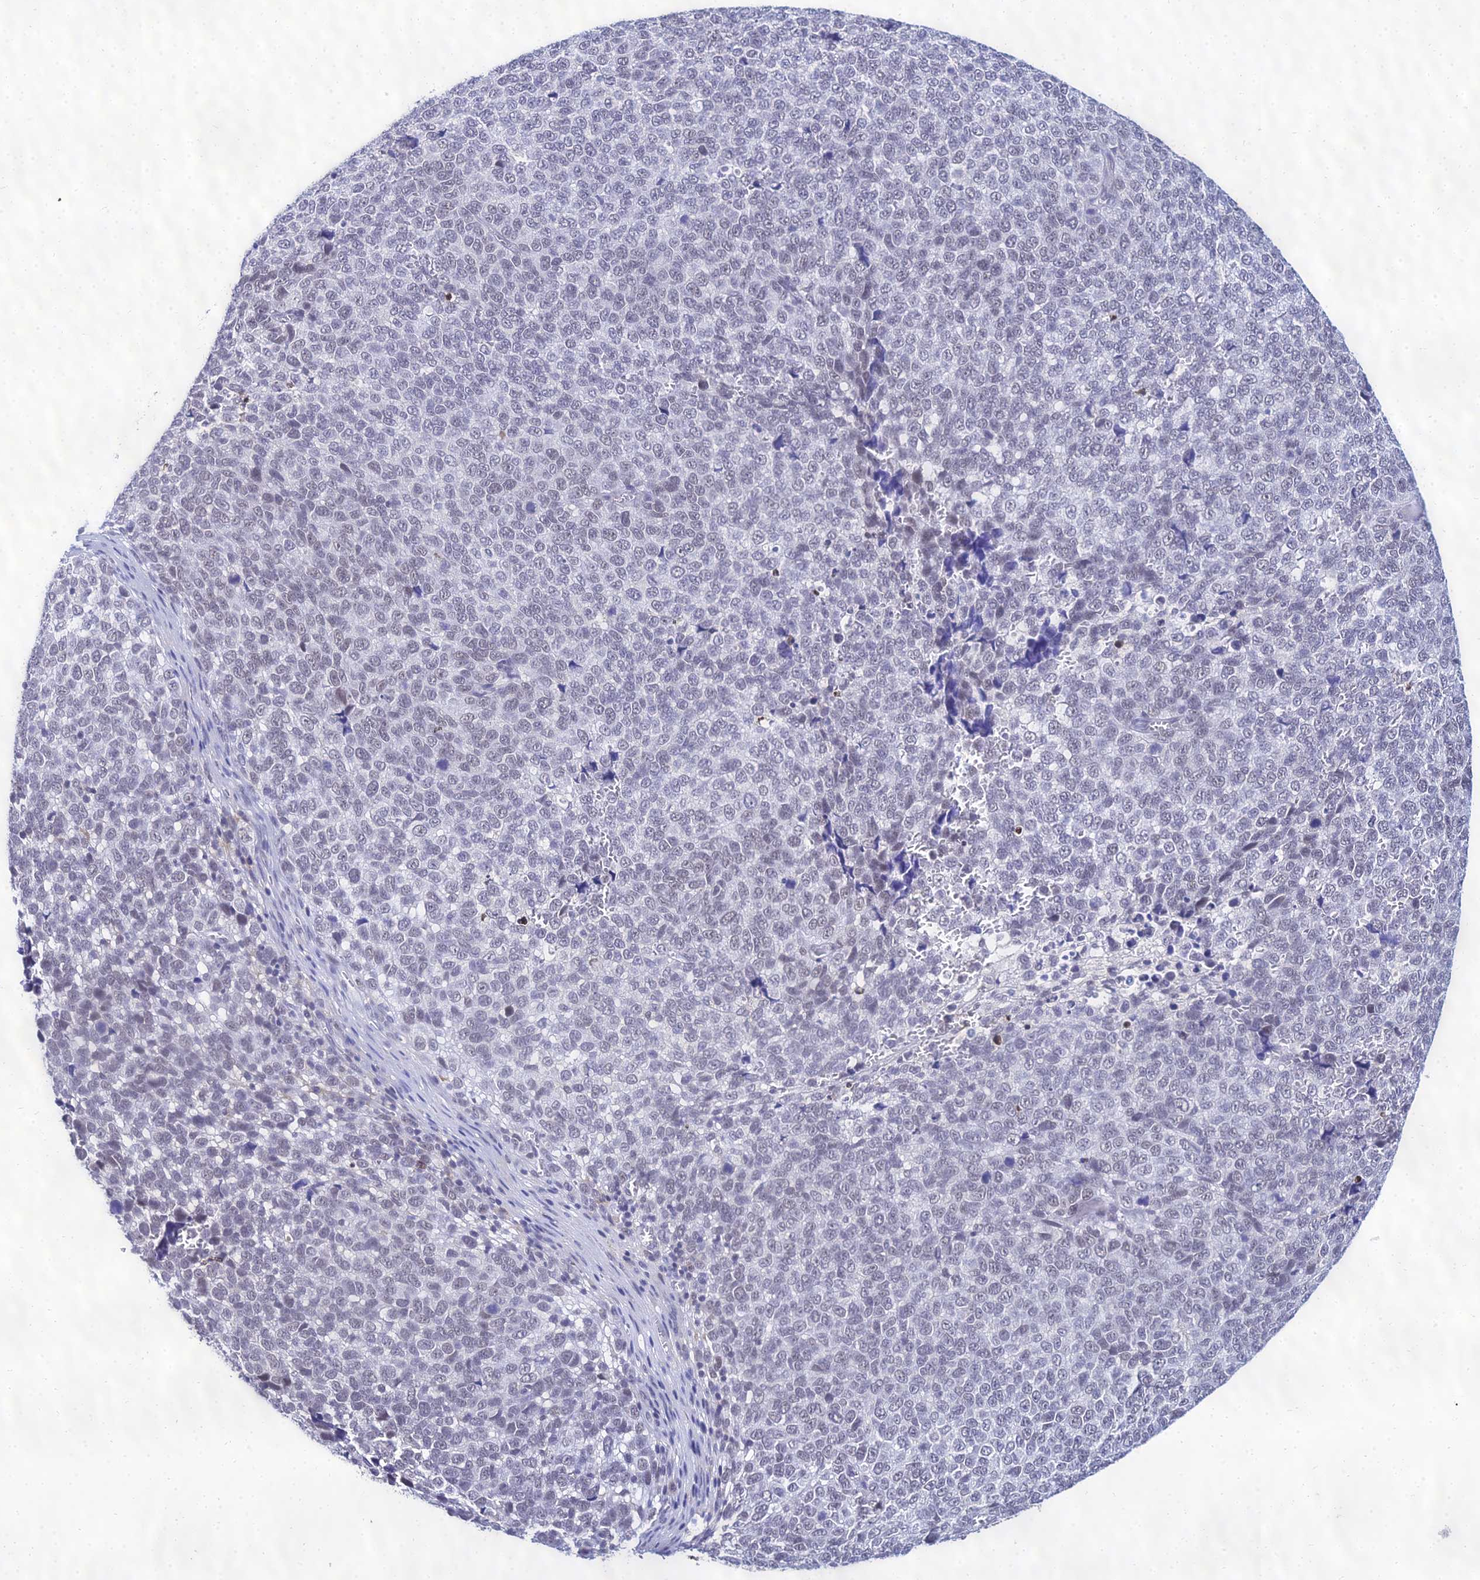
{"staining": {"intensity": "weak", "quantity": "<25%", "location": "nuclear"}, "tissue": "melanoma", "cell_type": "Tumor cells", "image_type": "cancer", "snomed": [{"axis": "morphology", "description": "Malignant melanoma, NOS"}, {"axis": "topography", "description": "Nose, NOS"}], "caption": "Immunohistochemistry (IHC) histopathology image of neoplastic tissue: melanoma stained with DAB (3,3'-diaminobenzidine) shows no significant protein expression in tumor cells.", "gene": "PPP4R2", "patient": {"sex": "female", "age": 48}}